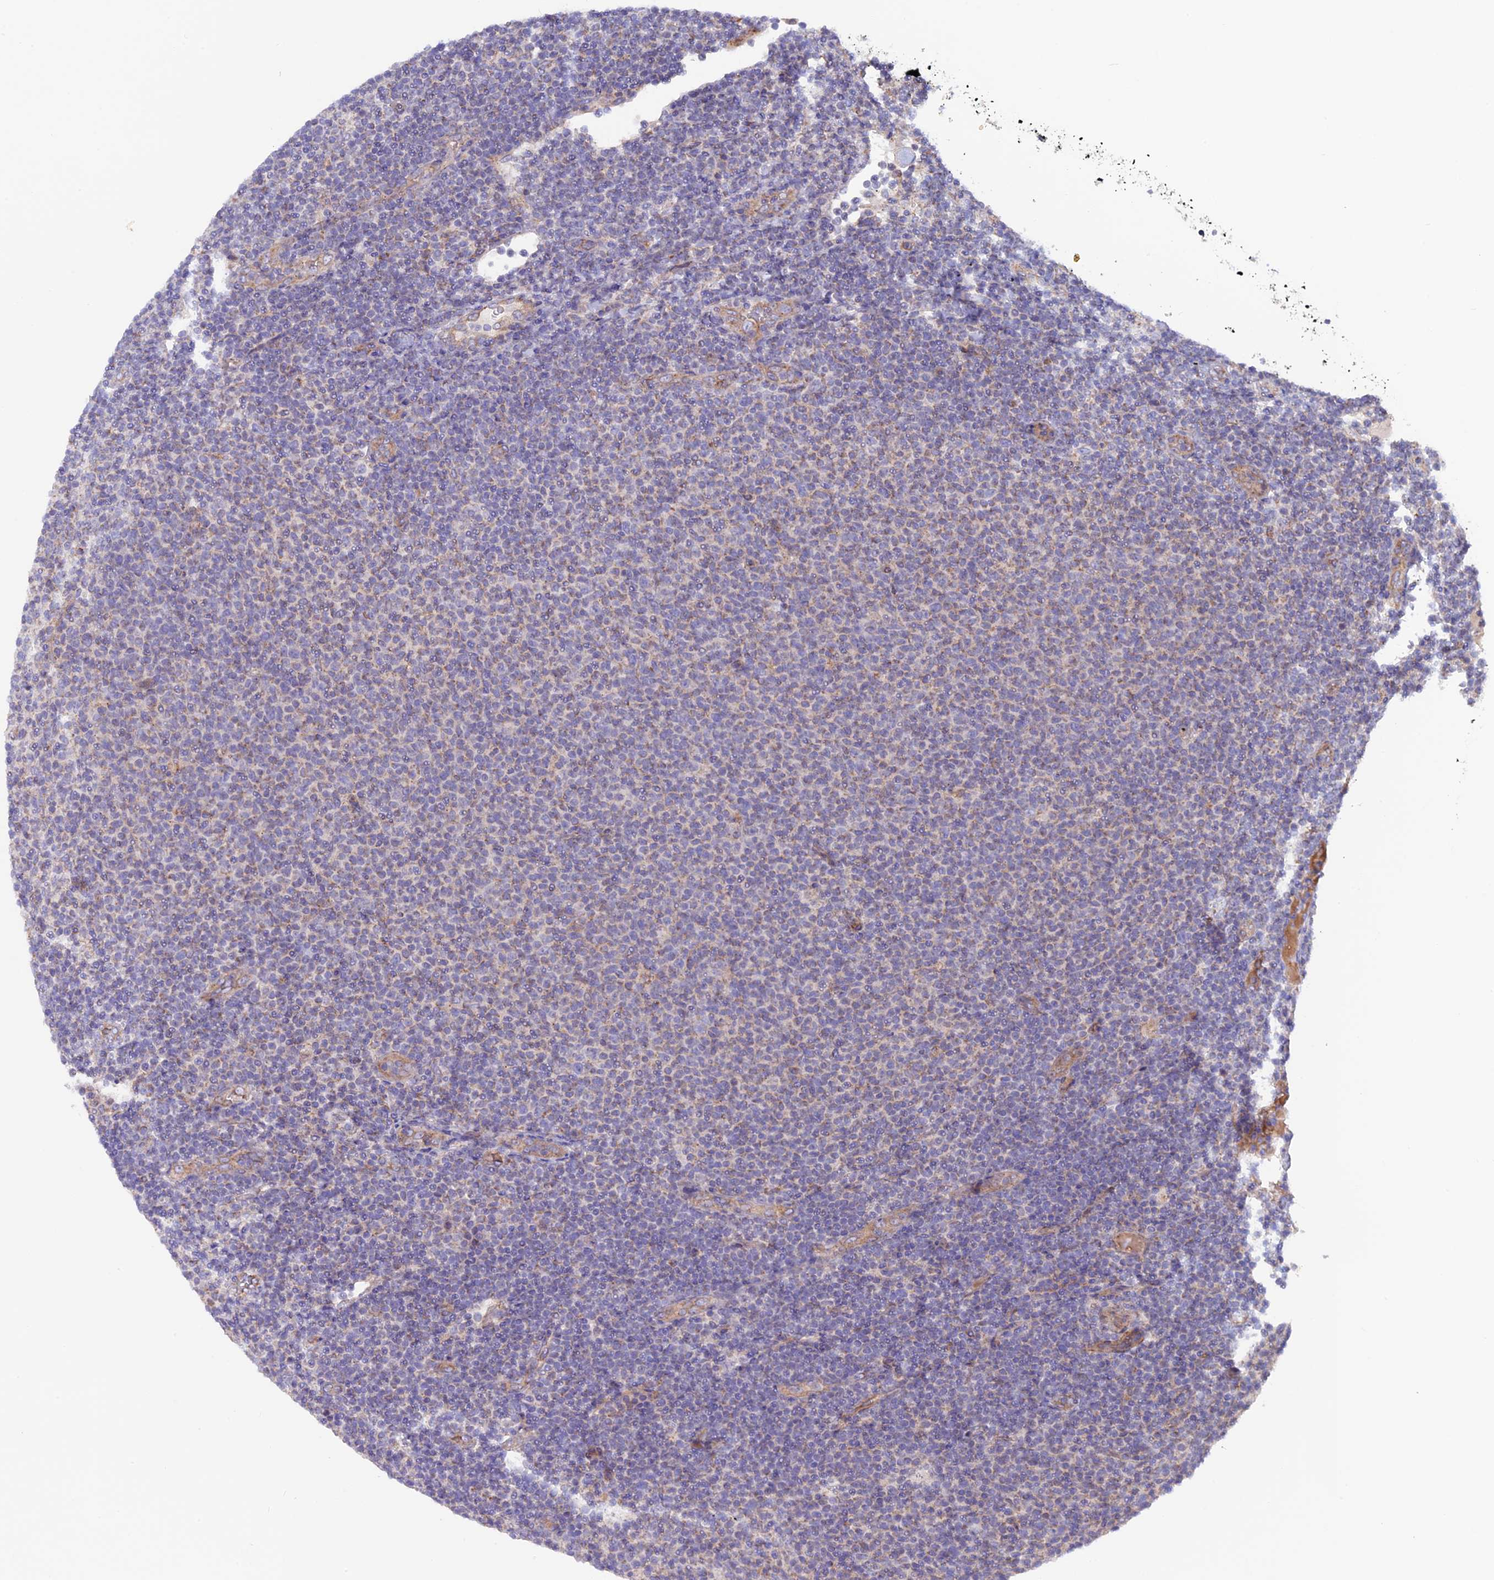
{"staining": {"intensity": "negative", "quantity": "none", "location": "none"}, "tissue": "lymphoma", "cell_type": "Tumor cells", "image_type": "cancer", "snomed": [{"axis": "morphology", "description": "Malignant lymphoma, non-Hodgkin's type, Low grade"}, {"axis": "topography", "description": "Lymph node"}], "caption": "A photomicrograph of human low-grade malignant lymphoma, non-Hodgkin's type is negative for staining in tumor cells.", "gene": "ETFDH", "patient": {"sex": "male", "age": 66}}